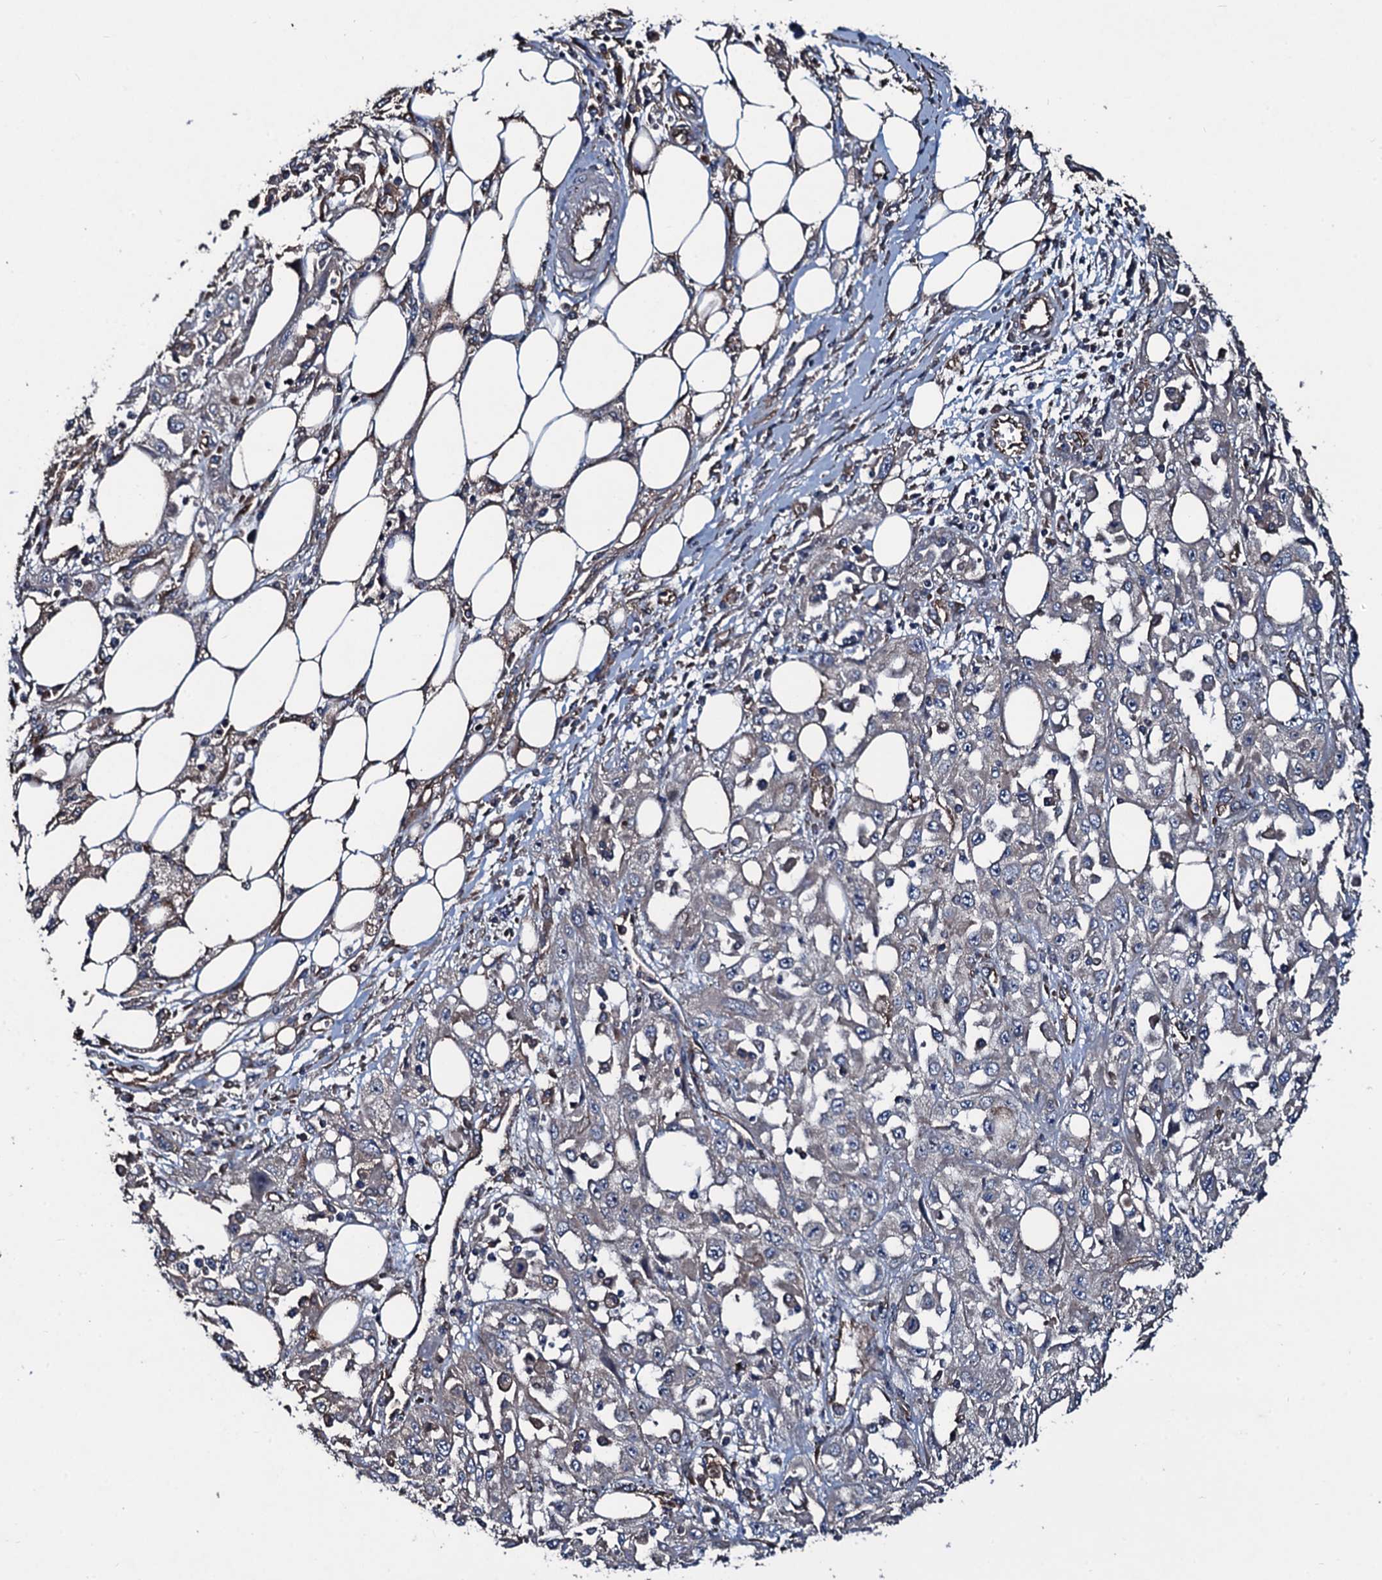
{"staining": {"intensity": "negative", "quantity": "none", "location": "none"}, "tissue": "skin cancer", "cell_type": "Tumor cells", "image_type": "cancer", "snomed": [{"axis": "morphology", "description": "Squamous cell carcinoma, NOS"}, {"axis": "morphology", "description": "Squamous cell carcinoma, metastatic, NOS"}, {"axis": "topography", "description": "Skin"}, {"axis": "topography", "description": "Lymph node"}], "caption": "An IHC image of squamous cell carcinoma (skin) is shown. There is no staining in tumor cells of squamous cell carcinoma (skin).", "gene": "DMAC2", "patient": {"sex": "male", "age": 75}}